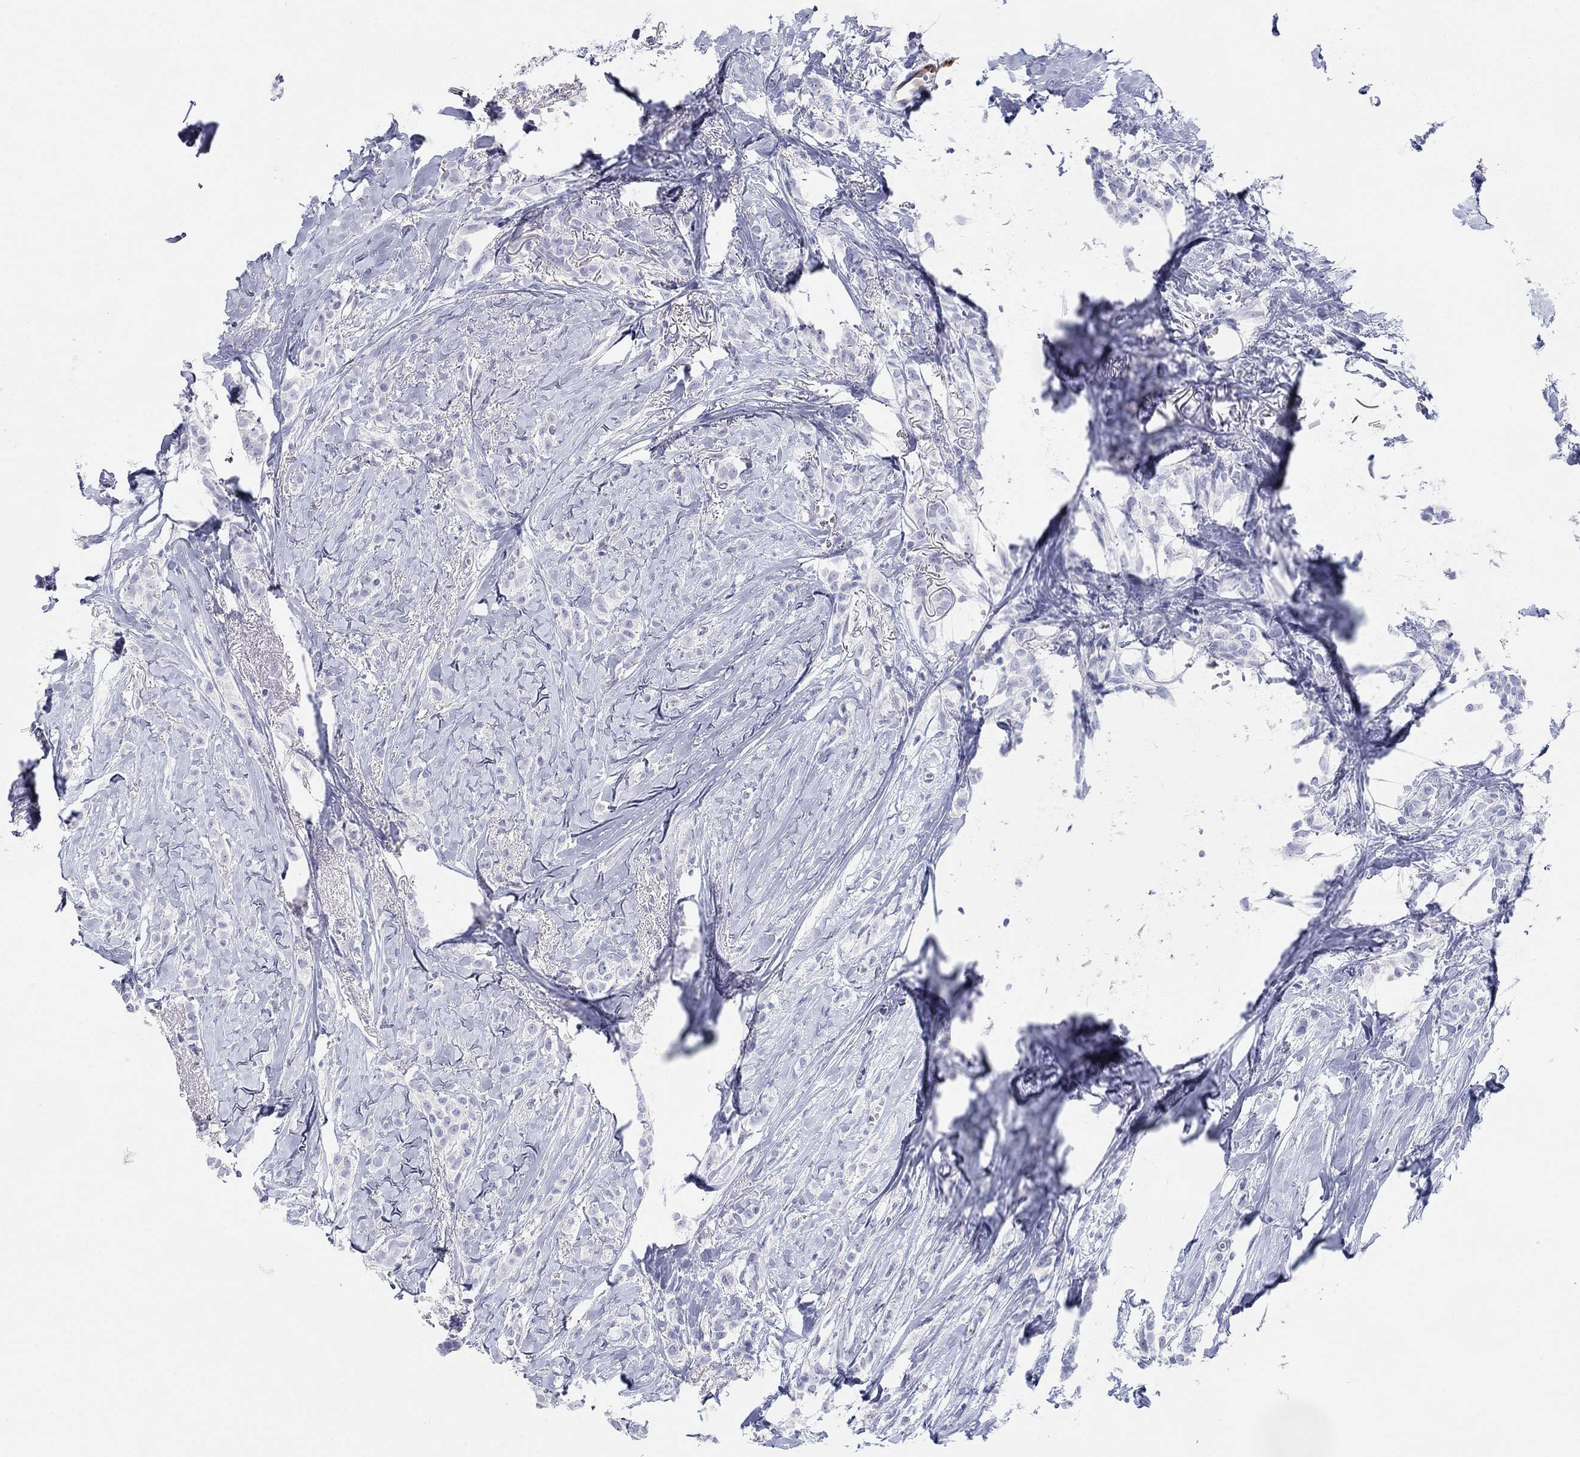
{"staining": {"intensity": "negative", "quantity": "none", "location": "none"}, "tissue": "breast cancer", "cell_type": "Tumor cells", "image_type": "cancer", "snomed": [{"axis": "morphology", "description": "Duct carcinoma"}, {"axis": "topography", "description": "Breast"}], "caption": "This is a micrograph of IHC staining of breast cancer, which shows no expression in tumor cells.", "gene": "AKR1C2", "patient": {"sex": "female", "age": 85}}